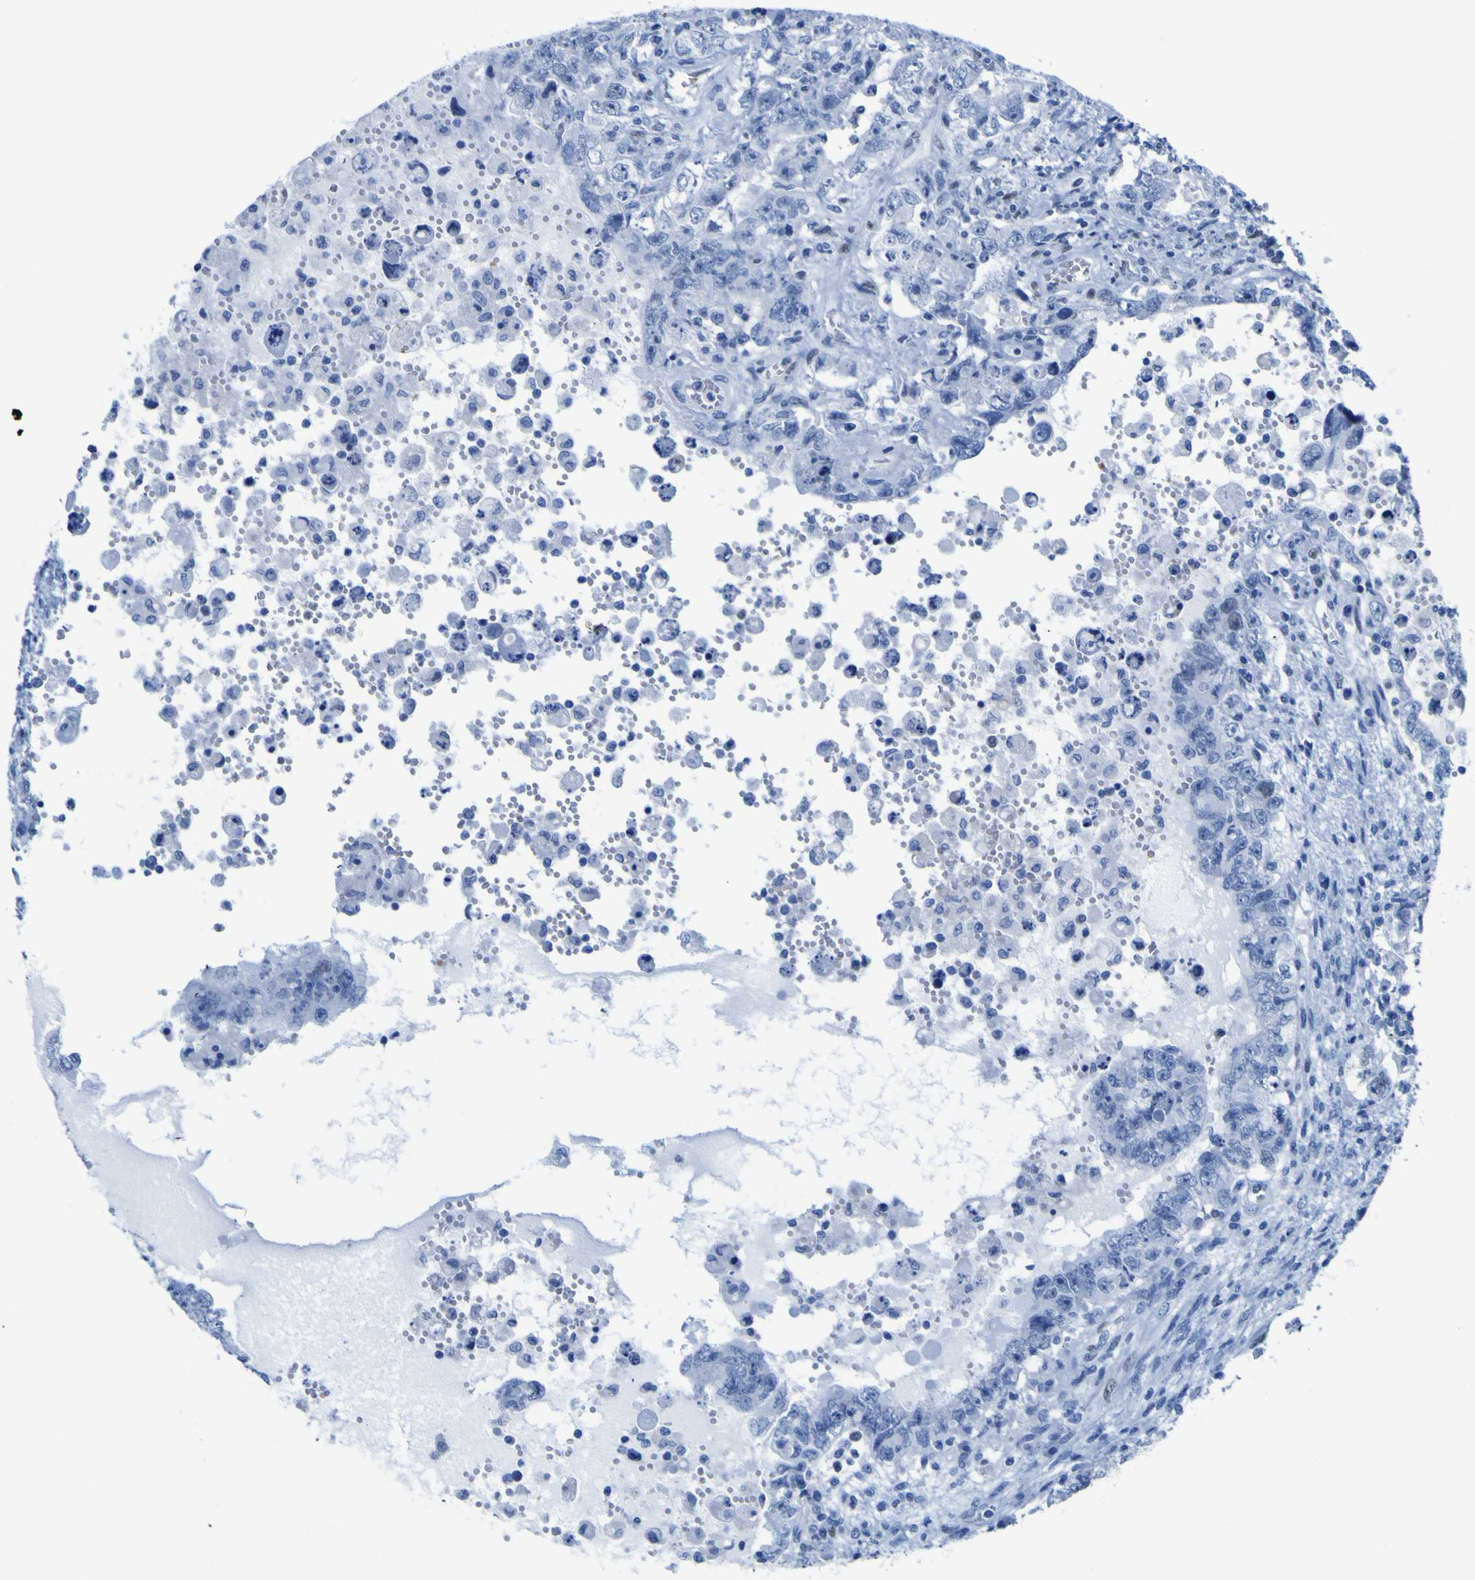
{"staining": {"intensity": "negative", "quantity": "none", "location": "none"}, "tissue": "testis cancer", "cell_type": "Tumor cells", "image_type": "cancer", "snomed": [{"axis": "morphology", "description": "Carcinoma, Embryonal, NOS"}, {"axis": "topography", "description": "Testis"}], "caption": "Immunohistochemical staining of testis cancer (embryonal carcinoma) displays no significant staining in tumor cells. The staining was performed using DAB (3,3'-diaminobenzidine) to visualize the protein expression in brown, while the nuclei were stained in blue with hematoxylin (Magnification: 20x).", "gene": "DACH1", "patient": {"sex": "male", "age": 26}}